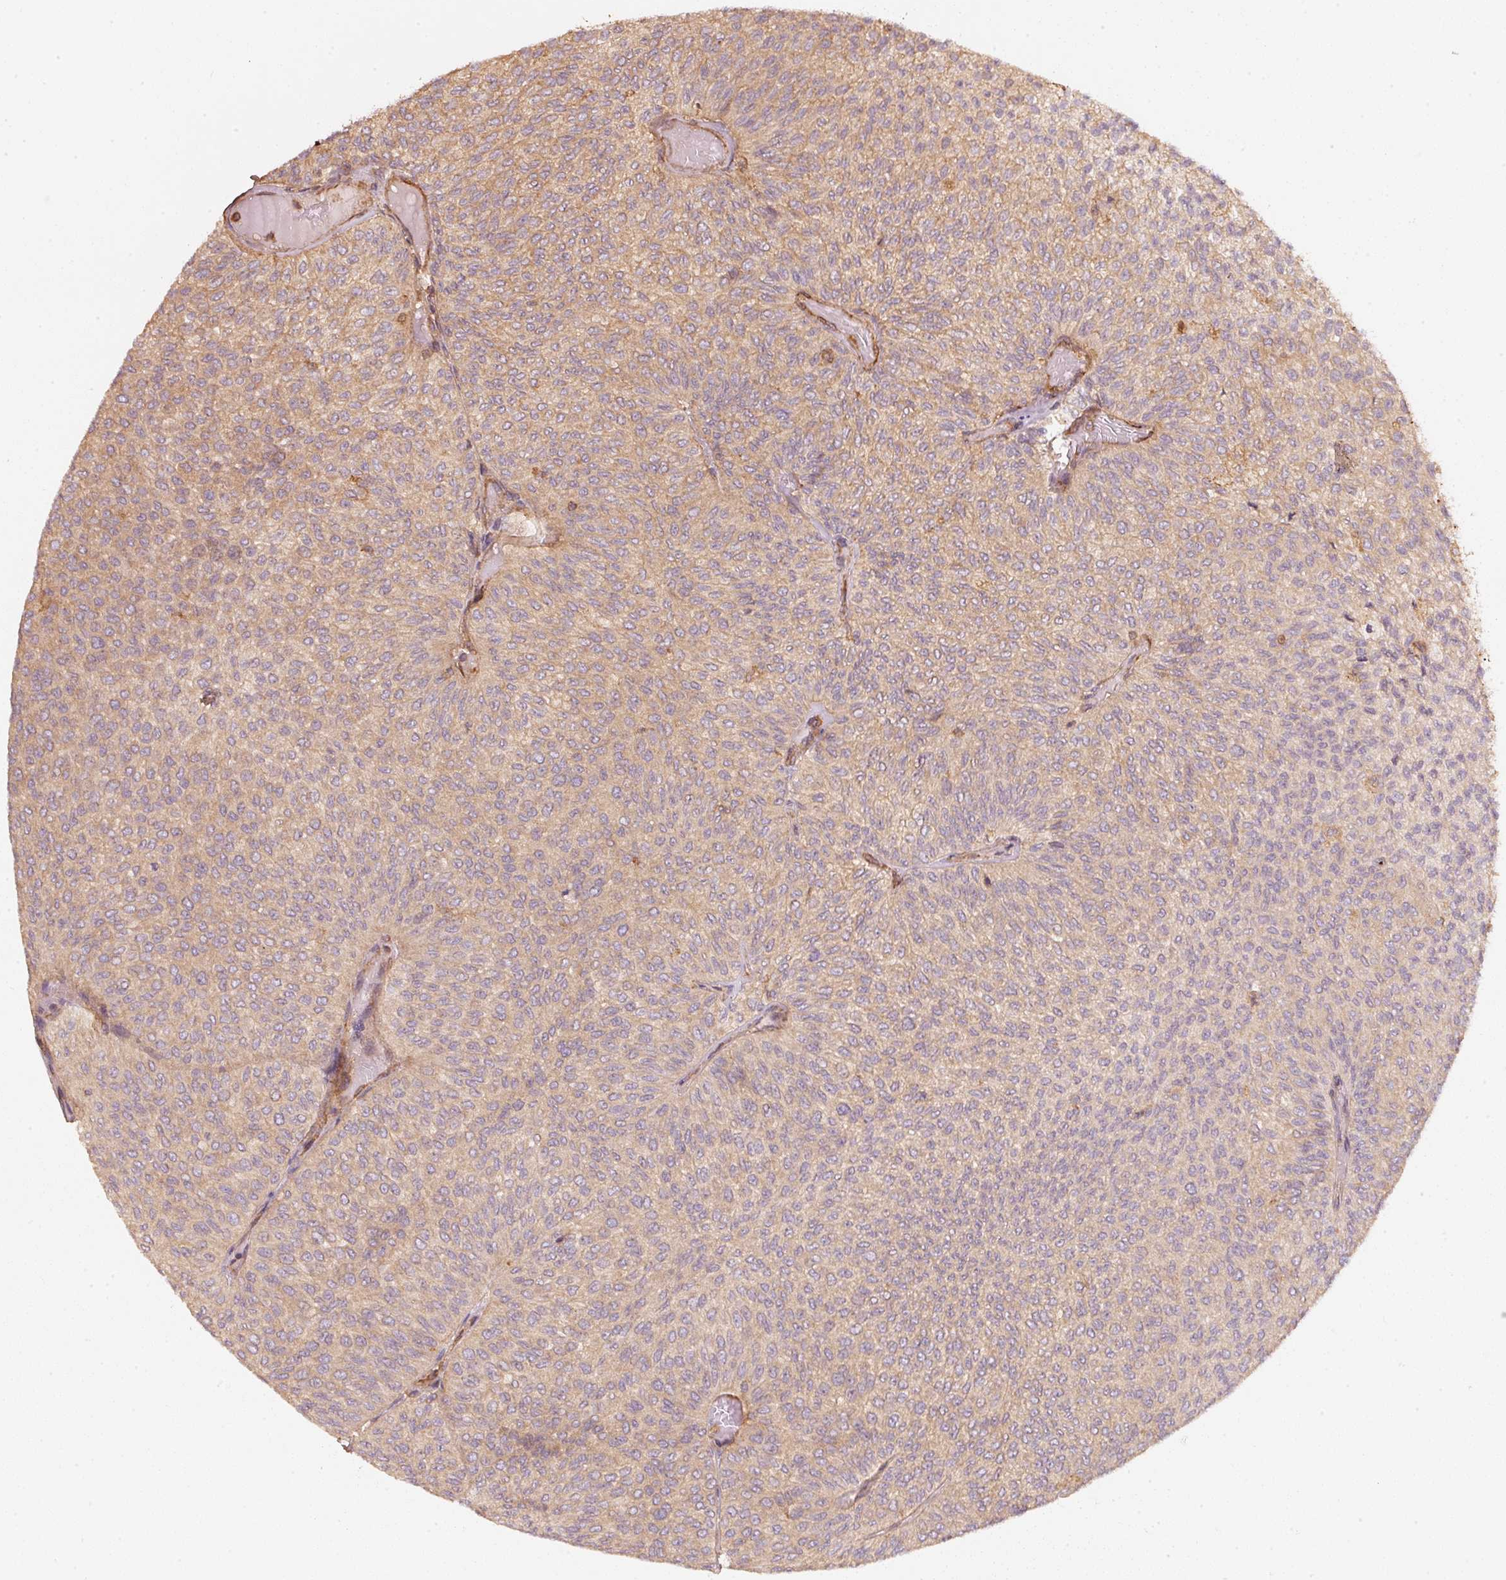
{"staining": {"intensity": "moderate", "quantity": ">75%", "location": "cytoplasmic/membranous"}, "tissue": "urothelial cancer", "cell_type": "Tumor cells", "image_type": "cancer", "snomed": [{"axis": "morphology", "description": "Urothelial carcinoma, Low grade"}, {"axis": "topography", "description": "Urinary bladder"}], "caption": "Low-grade urothelial carcinoma stained with IHC reveals moderate cytoplasmic/membranous positivity in about >75% of tumor cells.", "gene": "CEP95", "patient": {"sex": "male", "age": 78}}